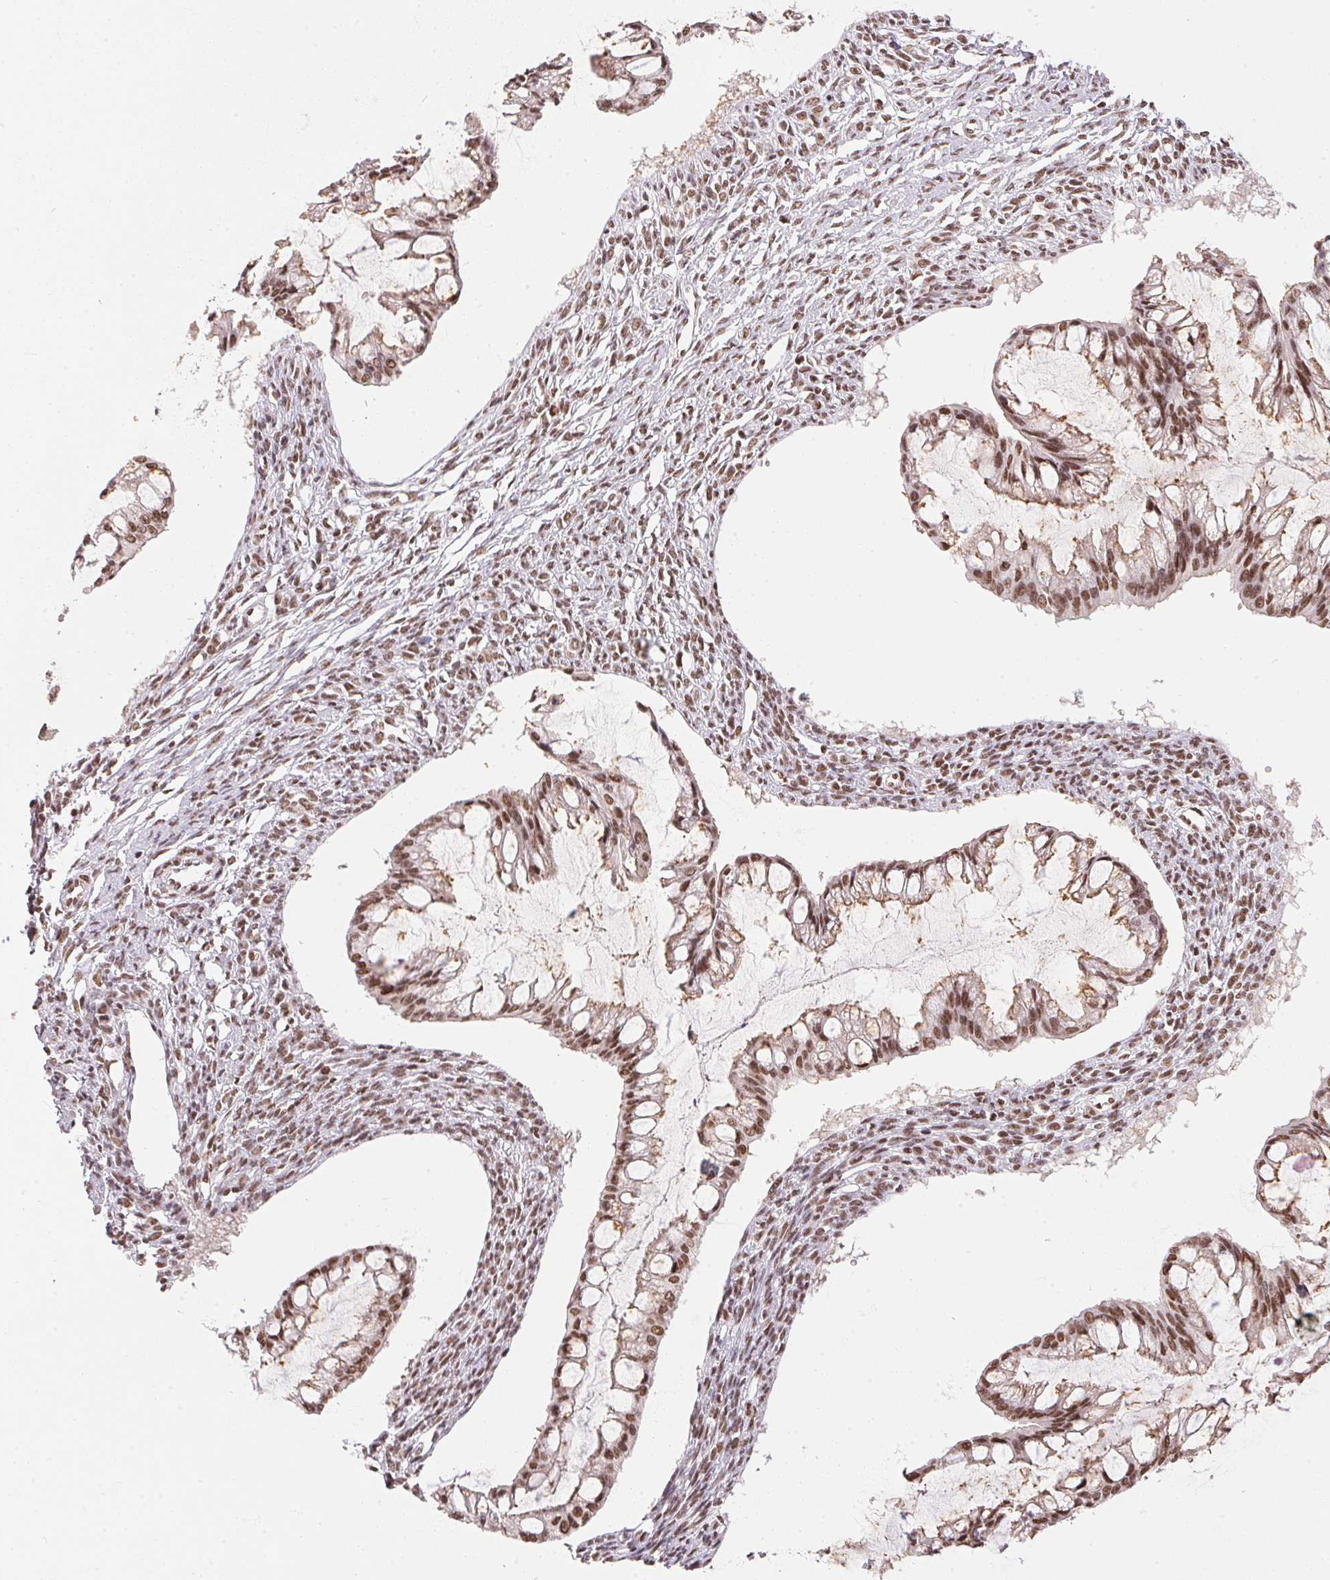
{"staining": {"intensity": "moderate", "quantity": ">75%", "location": "nuclear"}, "tissue": "ovarian cancer", "cell_type": "Tumor cells", "image_type": "cancer", "snomed": [{"axis": "morphology", "description": "Cystadenocarcinoma, mucinous, NOS"}, {"axis": "topography", "description": "Ovary"}], "caption": "Immunohistochemical staining of ovarian cancer (mucinous cystadenocarcinoma) demonstrates moderate nuclear protein expression in about >75% of tumor cells. Using DAB (3,3'-diaminobenzidine) (brown) and hematoxylin (blue) stains, captured at high magnification using brightfield microscopy.", "gene": "NFE2L1", "patient": {"sex": "female", "age": 73}}